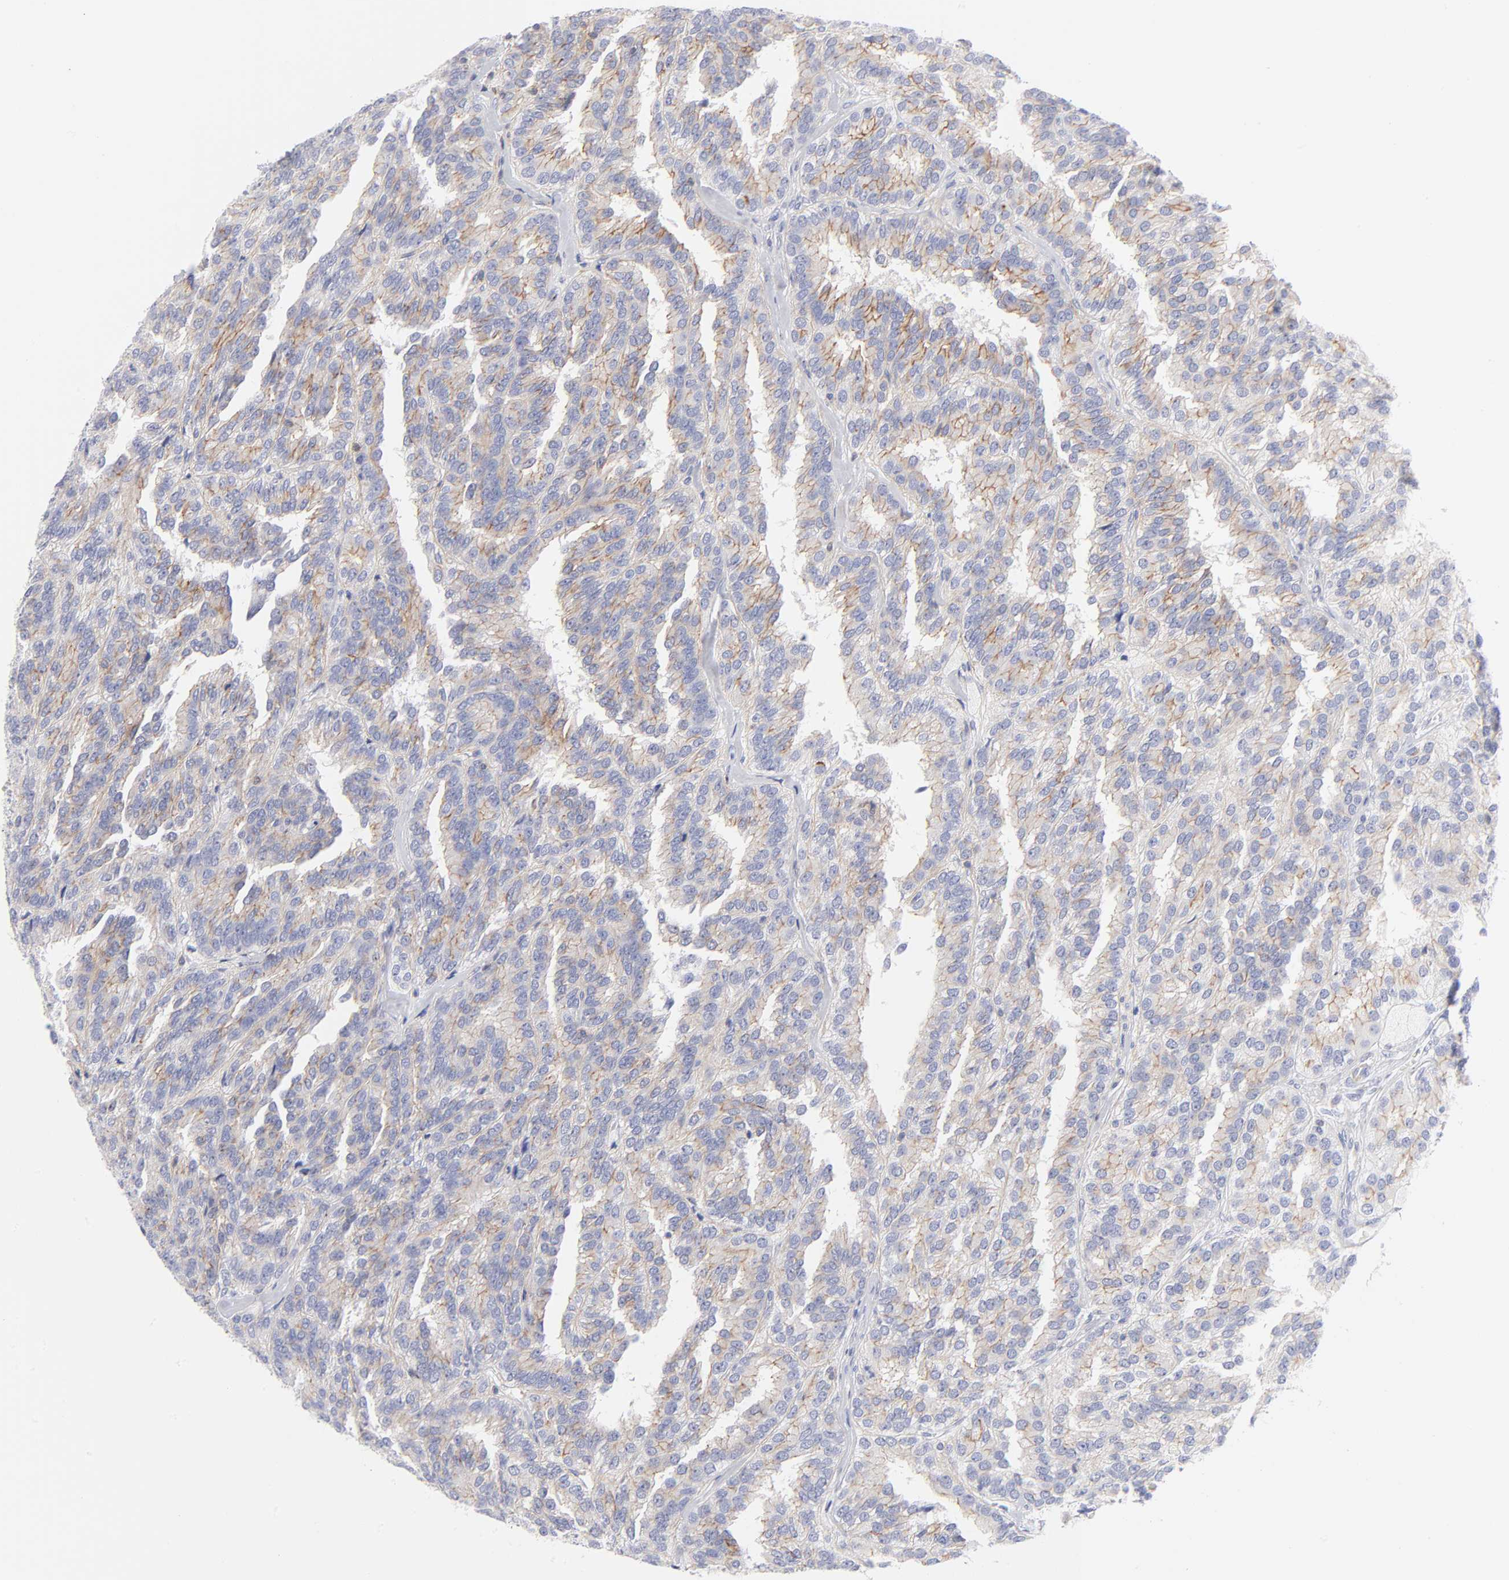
{"staining": {"intensity": "weak", "quantity": "25%-75%", "location": "cytoplasmic/membranous"}, "tissue": "renal cancer", "cell_type": "Tumor cells", "image_type": "cancer", "snomed": [{"axis": "morphology", "description": "Adenocarcinoma, NOS"}, {"axis": "topography", "description": "Kidney"}], "caption": "Adenocarcinoma (renal) stained with immunohistochemistry (IHC) displays weak cytoplasmic/membranous staining in about 25%-75% of tumor cells.", "gene": "ACTA2", "patient": {"sex": "male", "age": 46}}